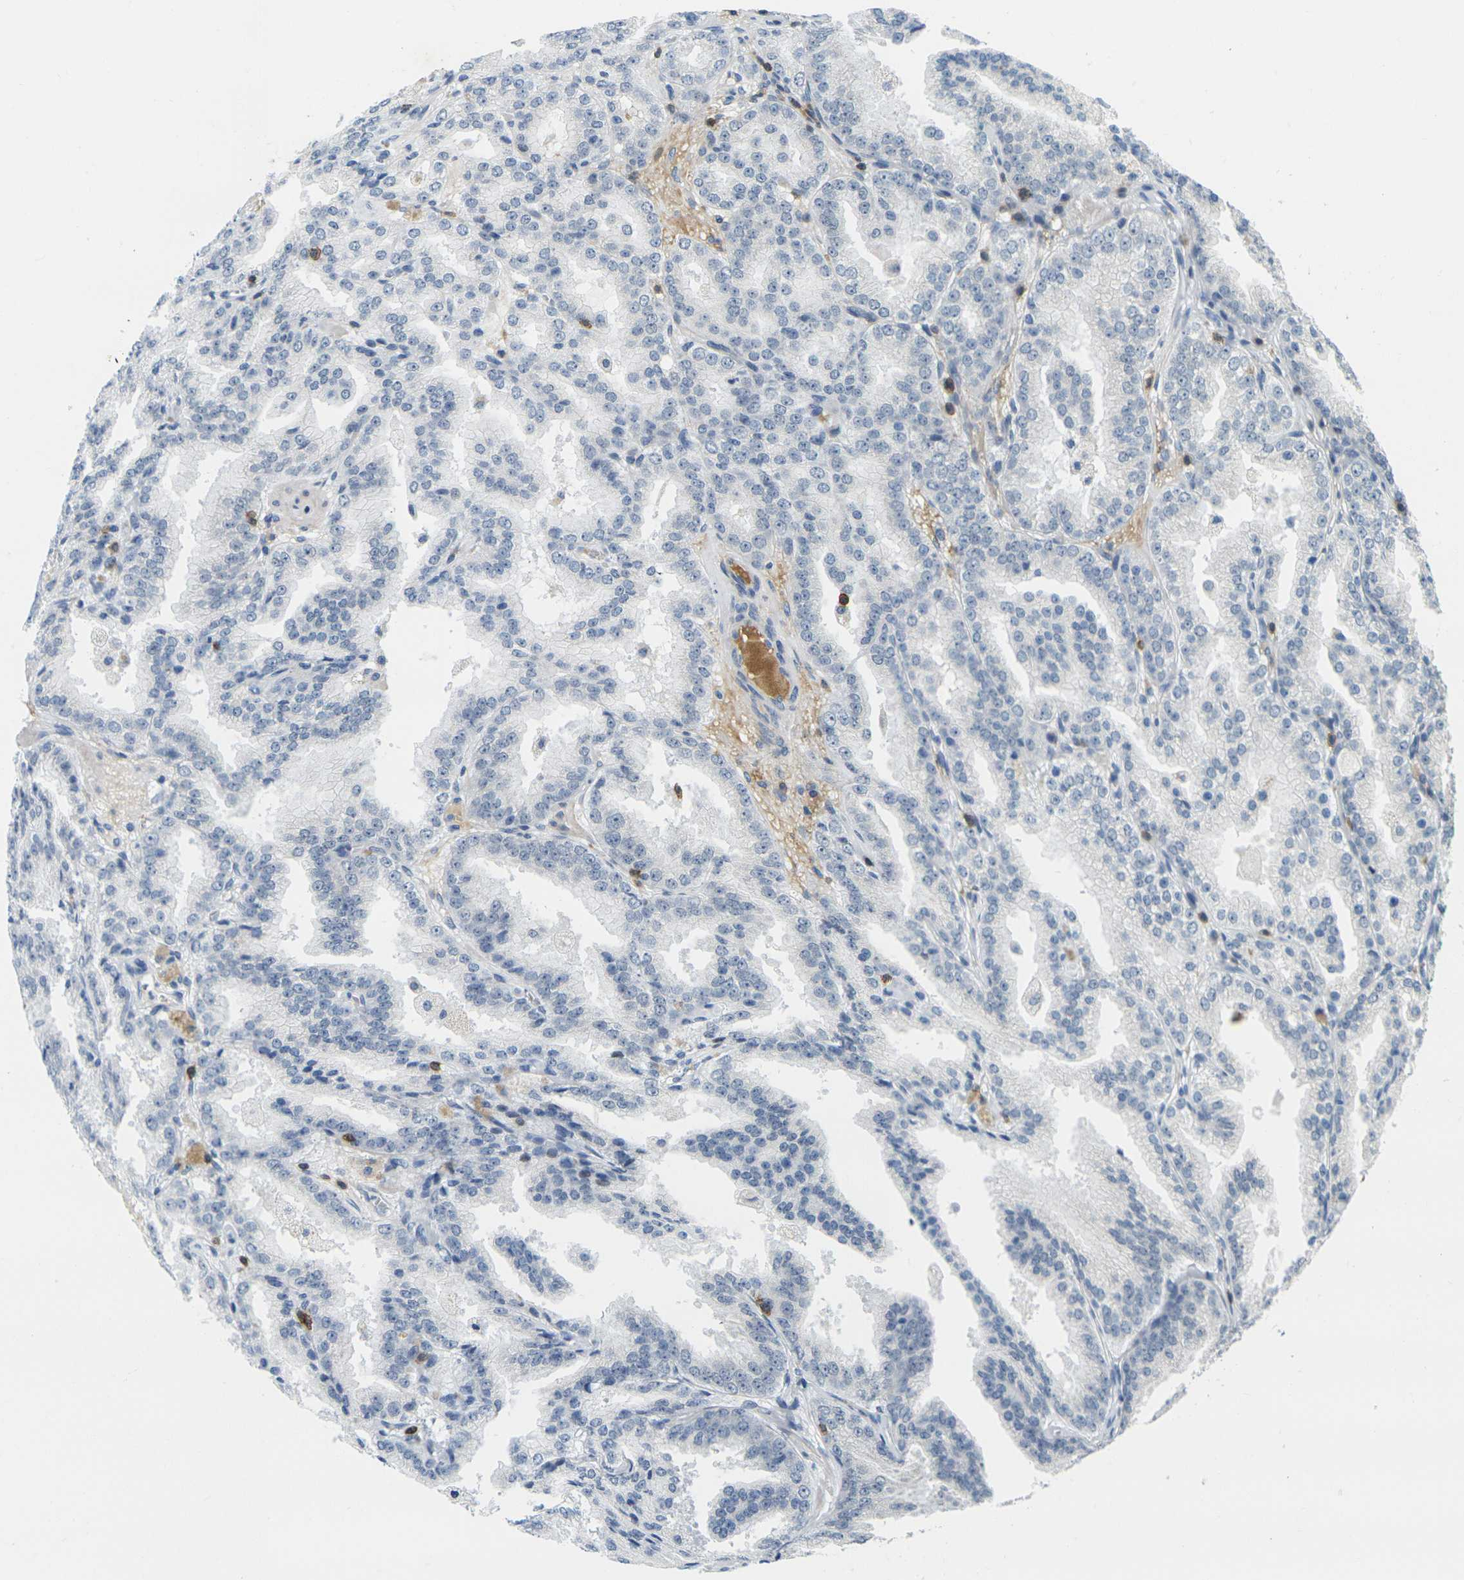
{"staining": {"intensity": "negative", "quantity": "none", "location": "none"}, "tissue": "prostate cancer", "cell_type": "Tumor cells", "image_type": "cancer", "snomed": [{"axis": "morphology", "description": "Adenocarcinoma, High grade"}, {"axis": "topography", "description": "Prostate"}], "caption": "An image of human prostate adenocarcinoma (high-grade) is negative for staining in tumor cells. The staining is performed using DAB (3,3'-diaminobenzidine) brown chromogen with nuclei counter-stained in using hematoxylin.", "gene": "CD3D", "patient": {"sex": "male", "age": 61}}